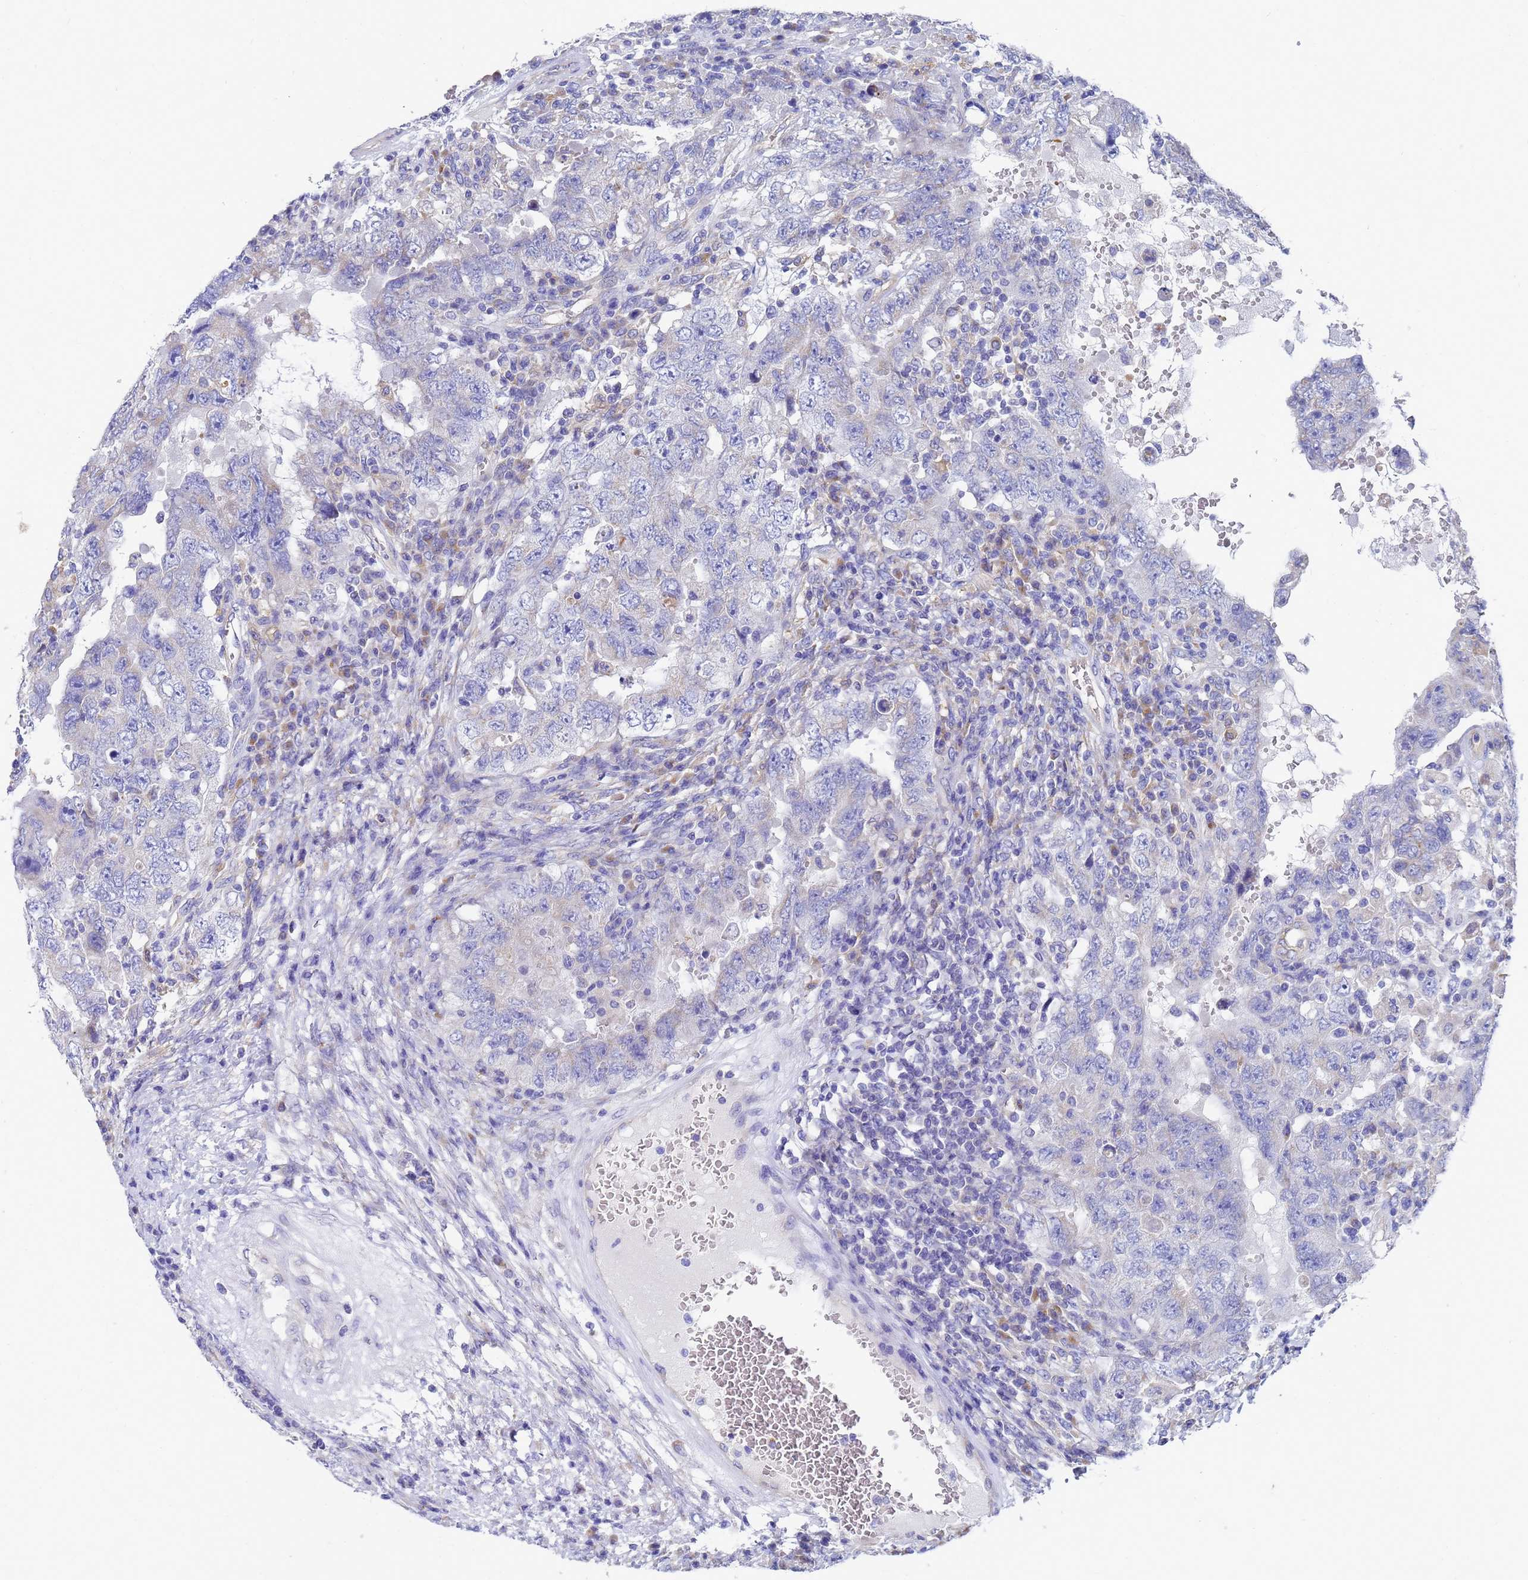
{"staining": {"intensity": "negative", "quantity": "none", "location": "none"}, "tissue": "testis cancer", "cell_type": "Tumor cells", "image_type": "cancer", "snomed": [{"axis": "morphology", "description": "Carcinoma, Embryonal, NOS"}, {"axis": "topography", "description": "Testis"}], "caption": "Tumor cells are negative for brown protein staining in testis cancer (embryonal carcinoma).", "gene": "TM4SF4", "patient": {"sex": "male", "age": 26}}